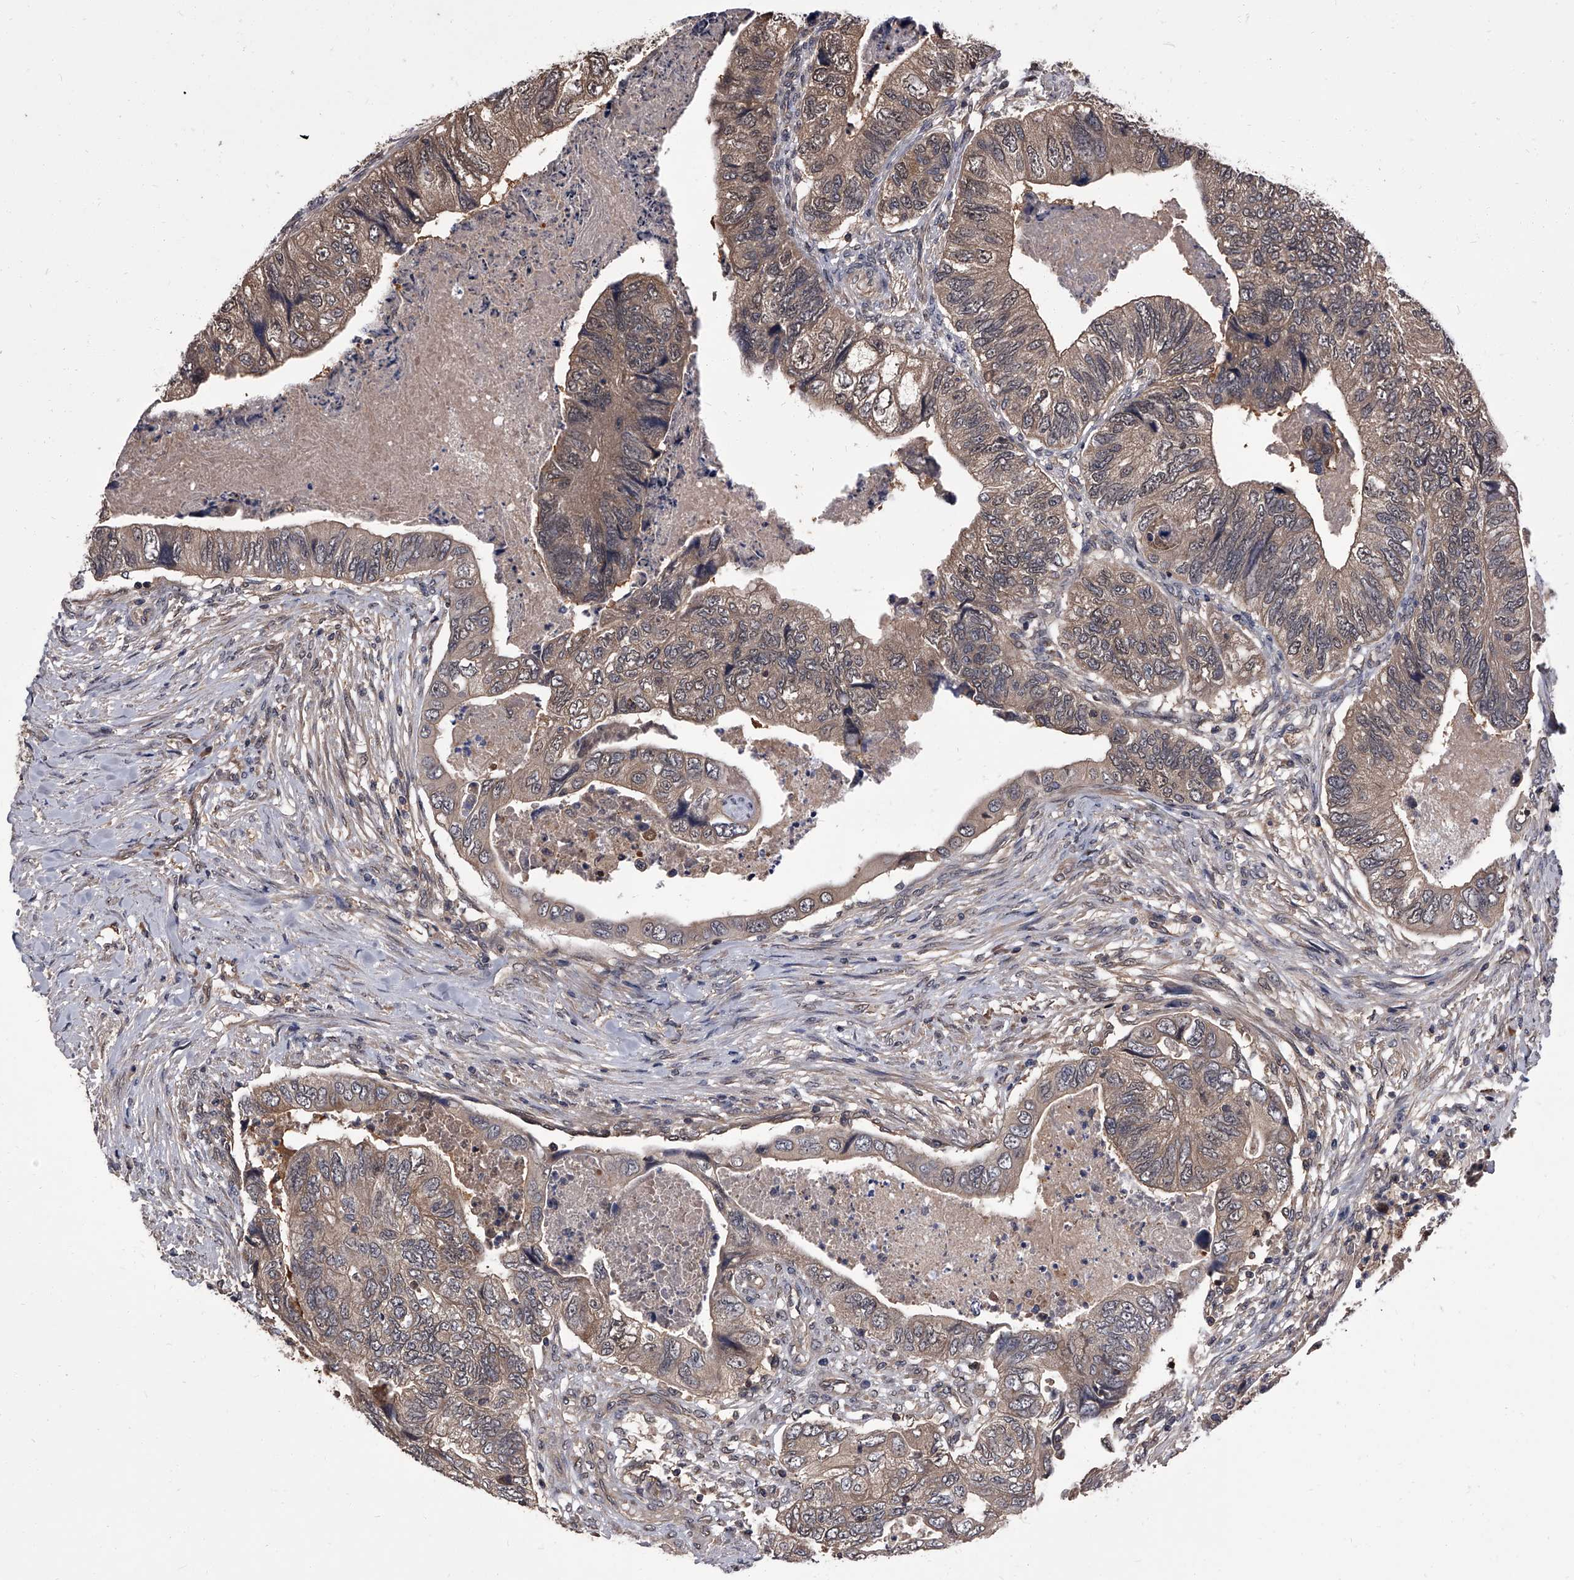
{"staining": {"intensity": "weak", "quantity": "25%-75%", "location": "cytoplasmic/membranous,nuclear"}, "tissue": "colorectal cancer", "cell_type": "Tumor cells", "image_type": "cancer", "snomed": [{"axis": "morphology", "description": "Adenocarcinoma, NOS"}, {"axis": "topography", "description": "Rectum"}], "caption": "The image shows immunohistochemical staining of colorectal adenocarcinoma. There is weak cytoplasmic/membranous and nuclear expression is appreciated in approximately 25%-75% of tumor cells.", "gene": "SLC18B1", "patient": {"sex": "male", "age": 63}}